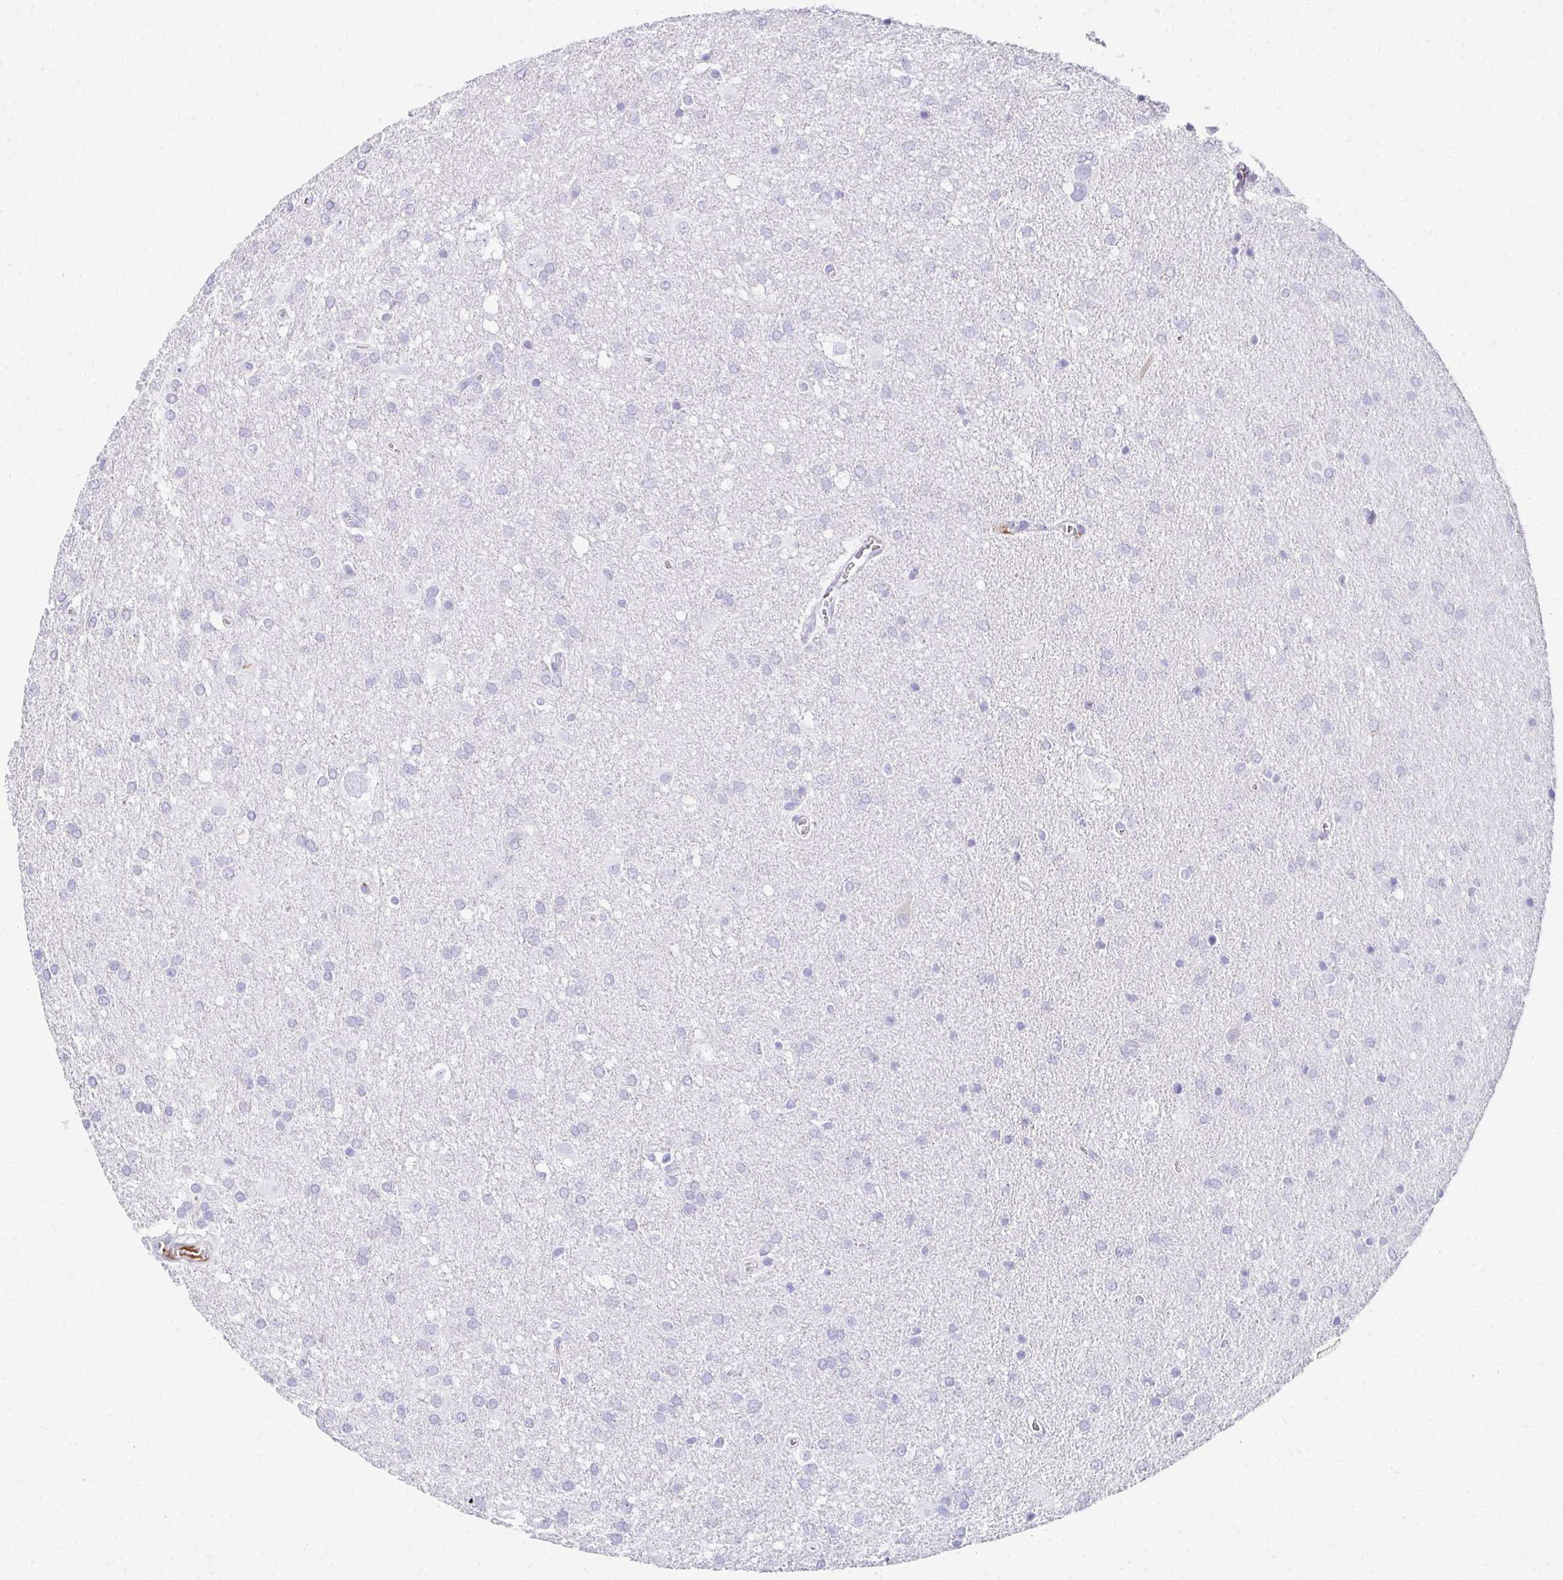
{"staining": {"intensity": "negative", "quantity": "none", "location": "none"}, "tissue": "glioma", "cell_type": "Tumor cells", "image_type": "cancer", "snomed": [{"axis": "morphology", "description": "Glioma, malignant, Low grade"}, {"axis": "topography", "description": "Brain"}], "caption": "Malignant glioma (low-grade) stained for a protein using IHC reveals no expression tumor cells.", "gene": "TMEM54", "patient": {"sex": "male", "age": 66}}